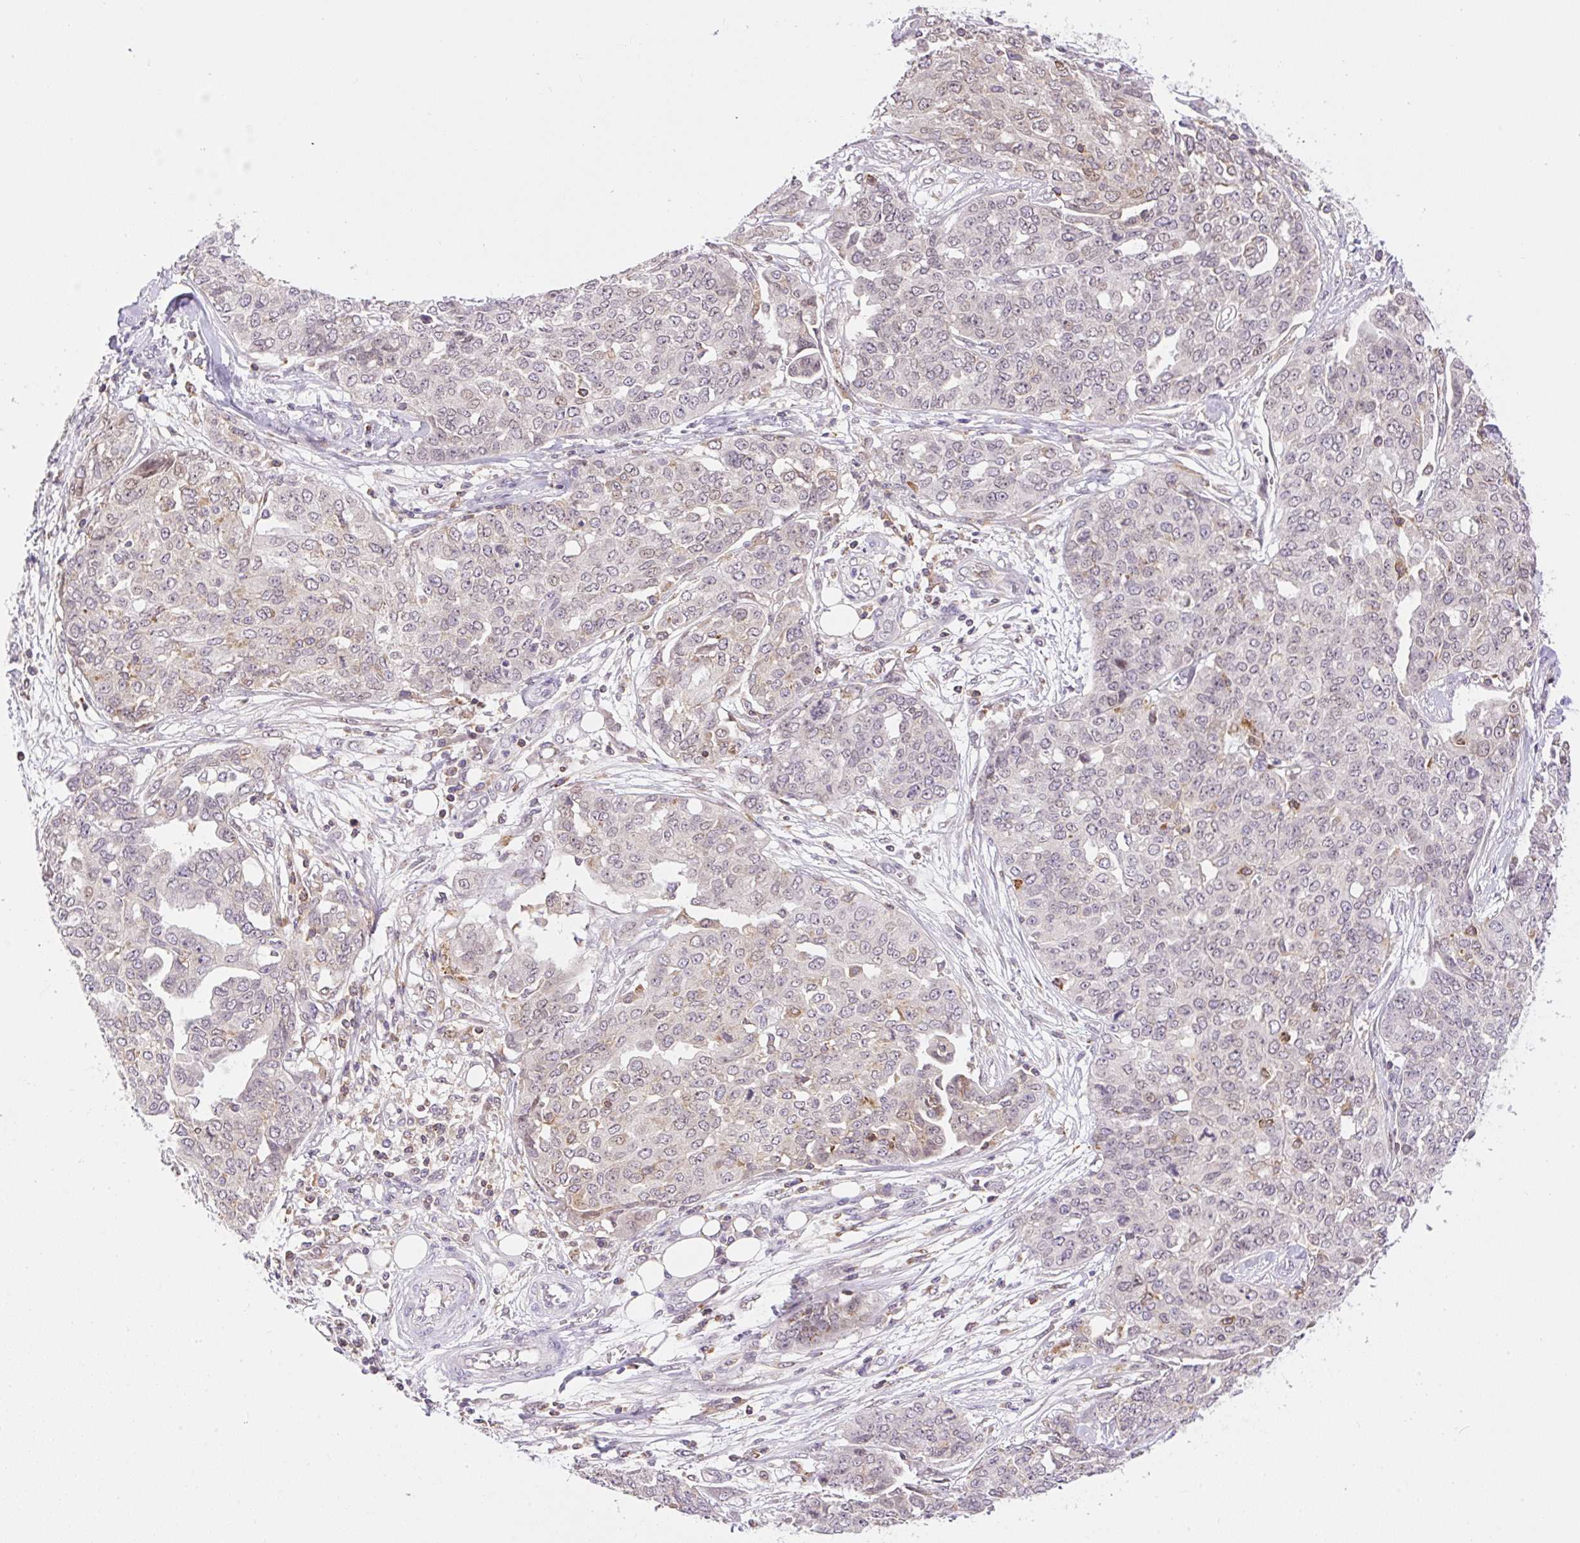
{"staining": {"intensity": "weak", "quantity": "<25%", "location": "cytoplasmic/membranous"}, "tissue": "ovarian cancer", "cell_type": "Tumor cells", "image_type": "cancer", "snomed": [{"axis": "morphology", "description": "Cystadenocarcinoma, serous, NOS"}, {"axis": "topography", "description": "Soft tissue"}, {"axis": "topography", "description": "Ovary"}], "caption": "A photomicrograph of human serous cystadenocarcinoma (ovarian) is negative for staining in tumor cells.", "gene": "CARD11", "patient": {"sex": "female", "age": 57}}